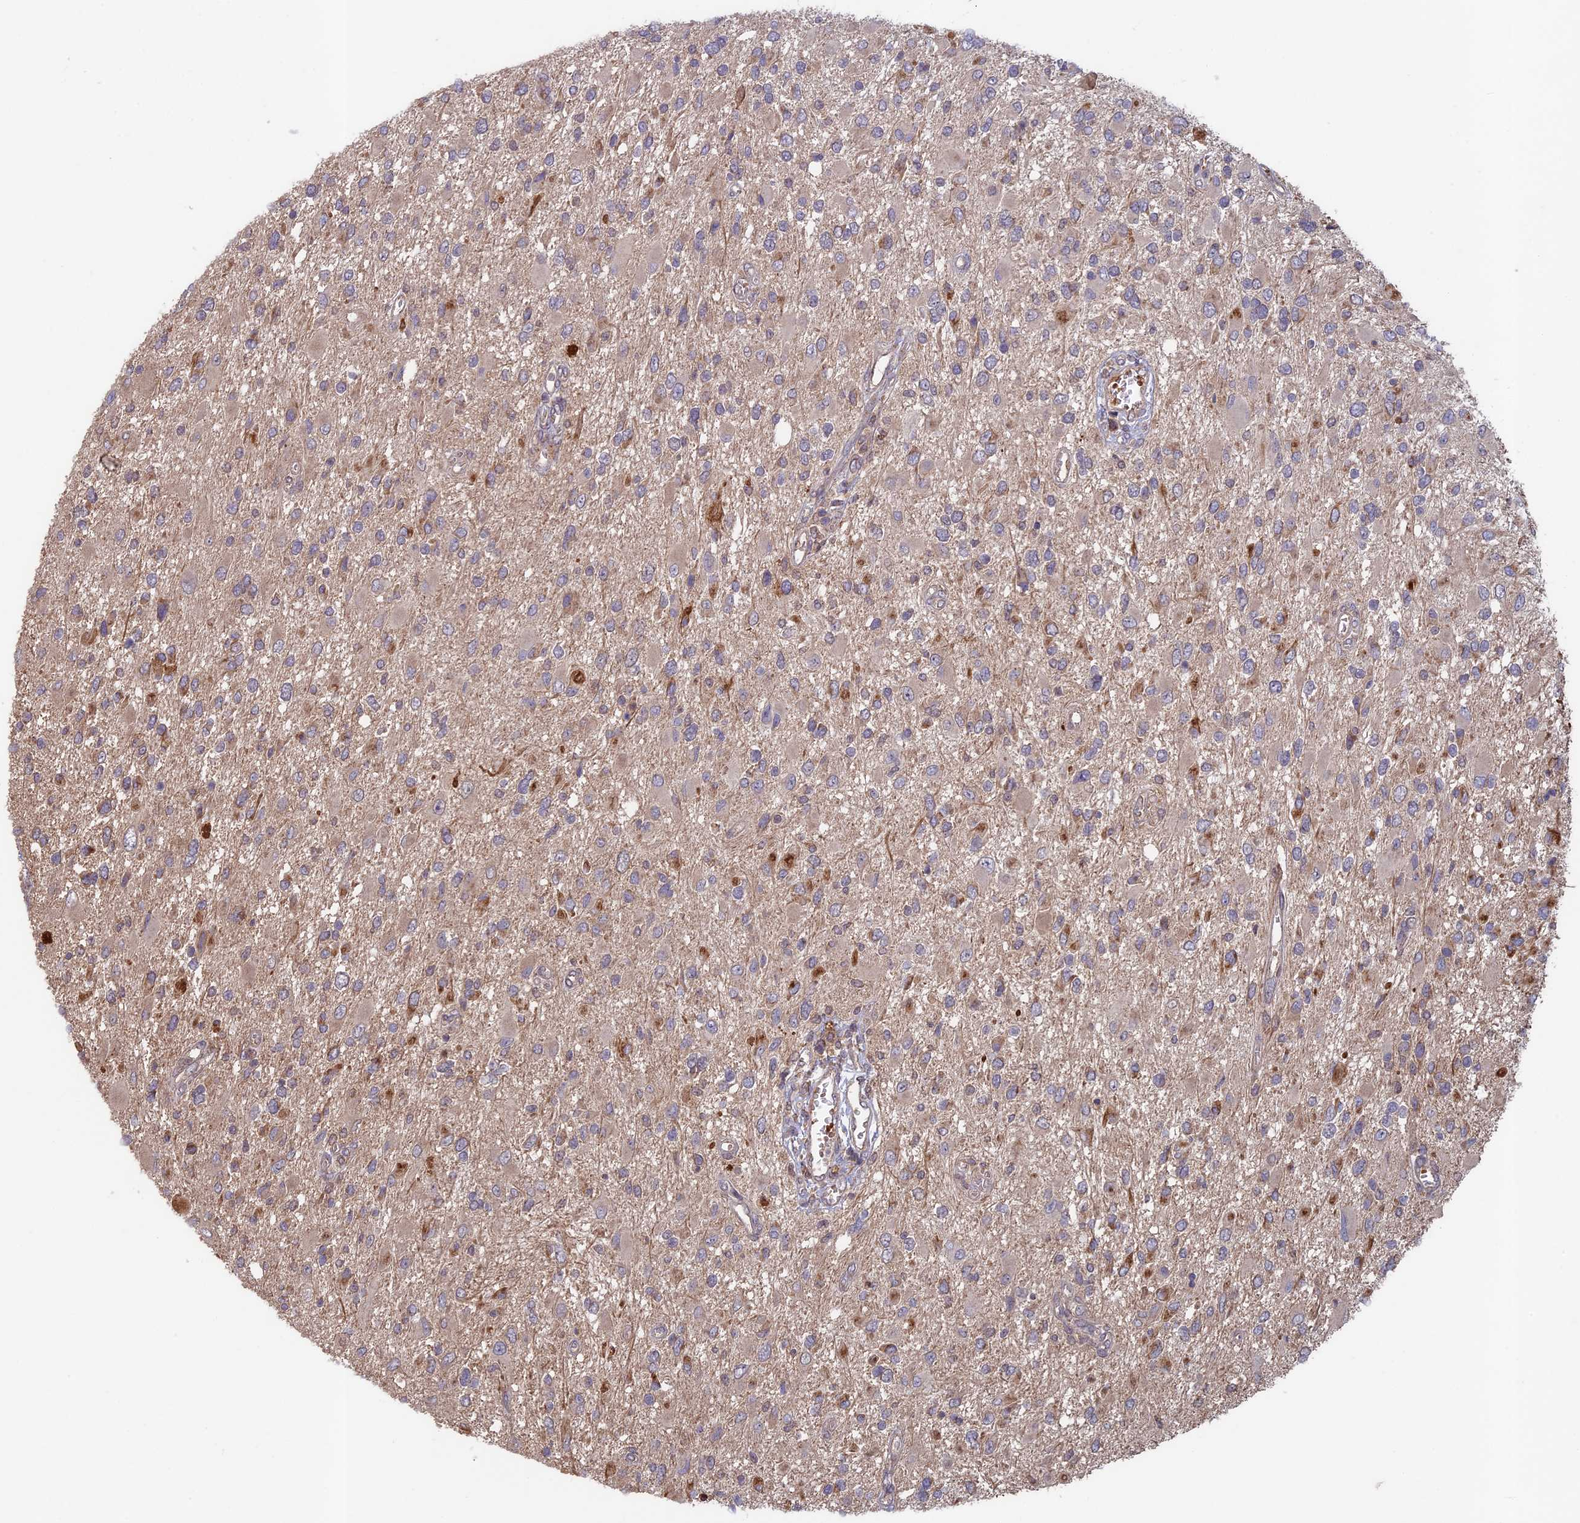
{"staining": {"intensity": "moderate", "quantity": "<25%", "location": "cytoplasmic/membranous"}, "tissue": "glioma", "cell_type": "Tumor cells", "image_type": "cancer", "snomed": [{"axis": "morphology", "description": "Glioma, malignant, High grade"}, {"axis": "topography", "description": "Brain"}], "caption": "Tumor cells exhibit moderate cytoplasmic/membranous positivity in about <25% of cells in high-grade glioma (malignant). The staining was performed using DAB (3,3'-diaminobenzidine) to visualize the protein expression in brown, while the nuclei were stained in blue with hematoxylin (Magnification: 20x).", "gene": "RCCD1", "patient": {"sex": "male", "age": 53}}